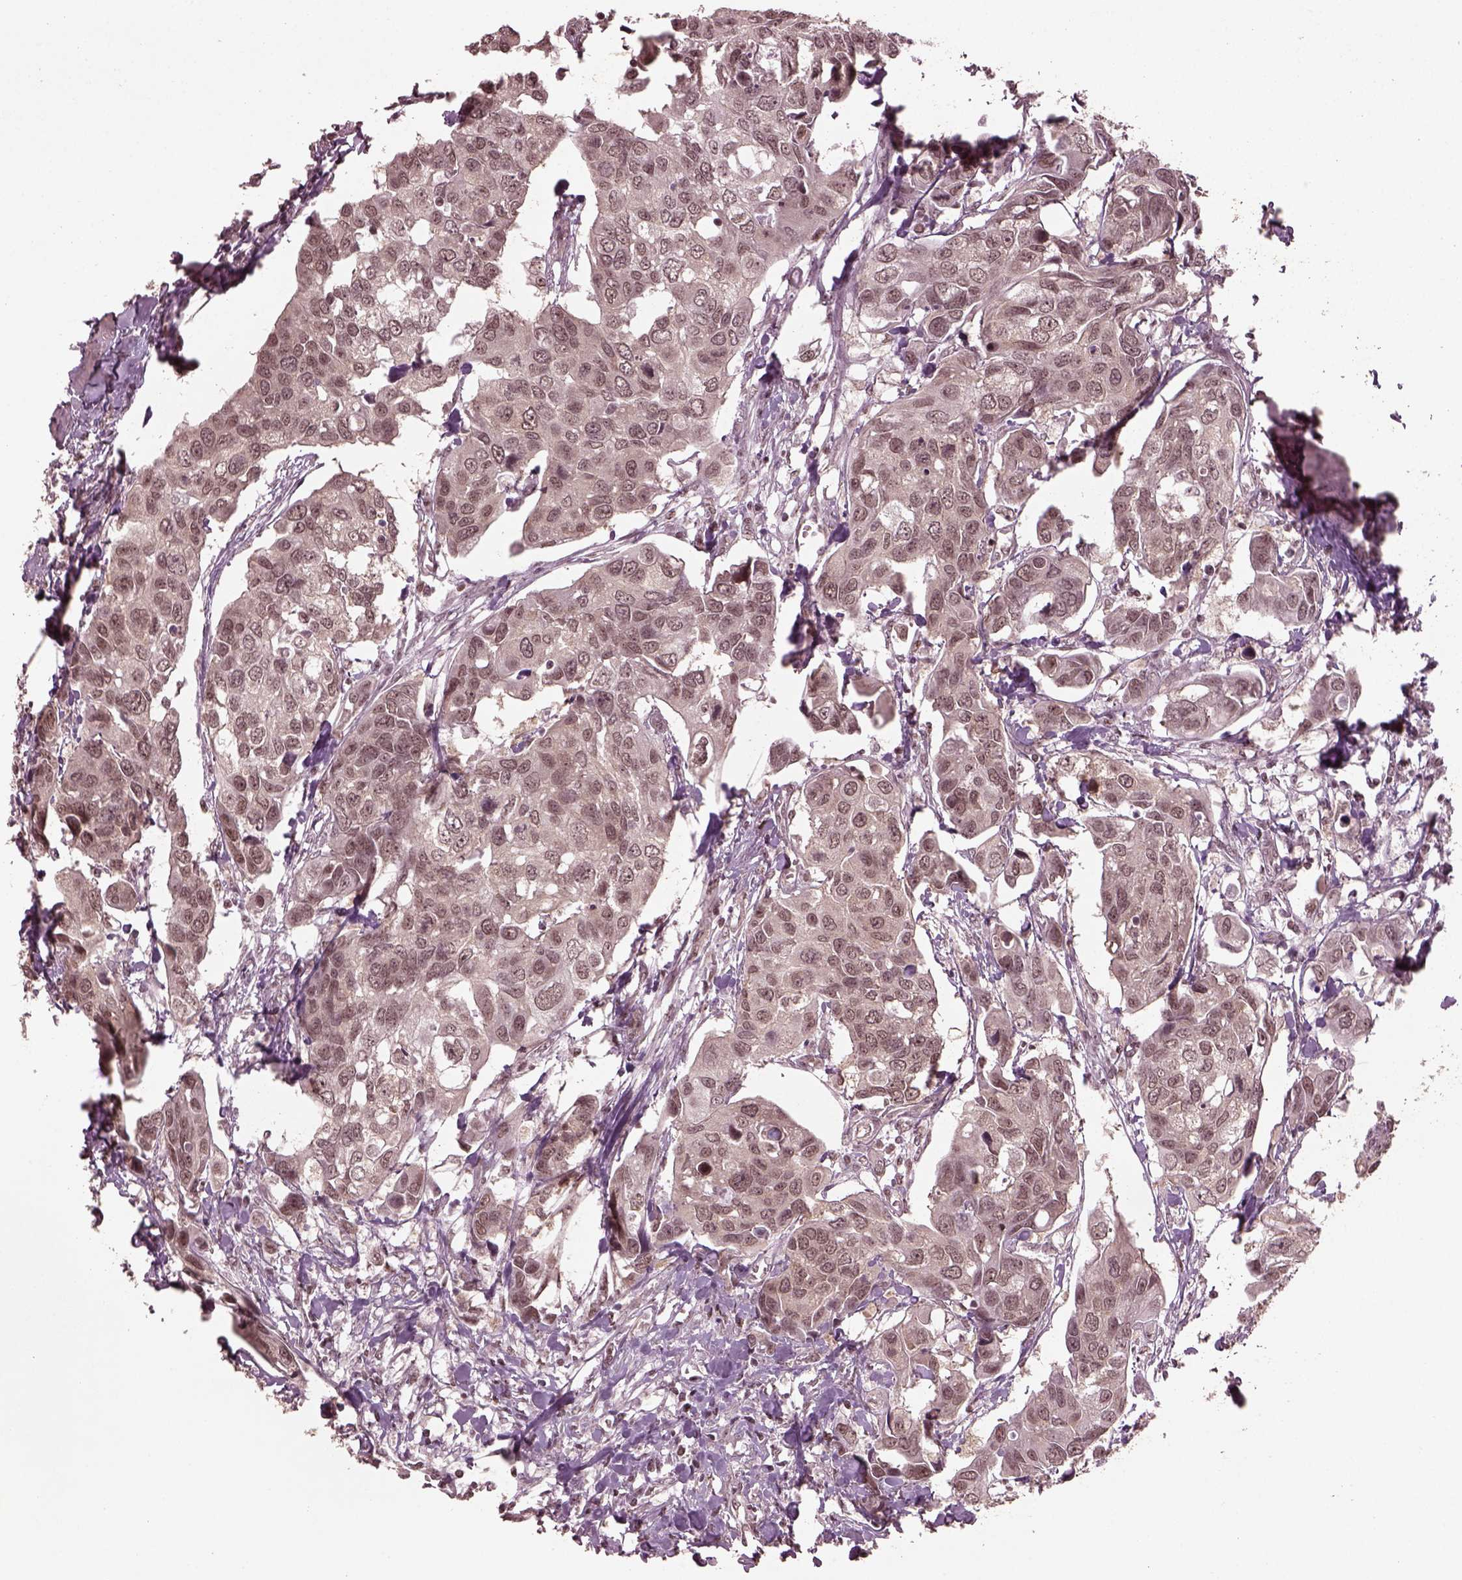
{"staining": {"intensity": "weak", "quantity": "25%-75%", "location": "nuclear"}, "tissue": "urothelial cancer", "cell_type": "Tumor cells", "image_type": "cancer", "snomed": [{"axis": "morphology", "description": "Urothelial carcinoma, High grade"}, {"axis": "topography", "description": "Urinary bladder"}], "caption": "Urothelial cancer was stained to show a protein in brown. There is low levels of weak nuclear positivity in approximately 25%-75% of tumor cells. The staining was performed using DAB (3,3'-diaminobenzidine), with brown indicating positive protein expression. Nuclei are stained blue with hematoxylin.", "gene": "RUVBL2", "patient": {"sex": "male", "age": 60}}